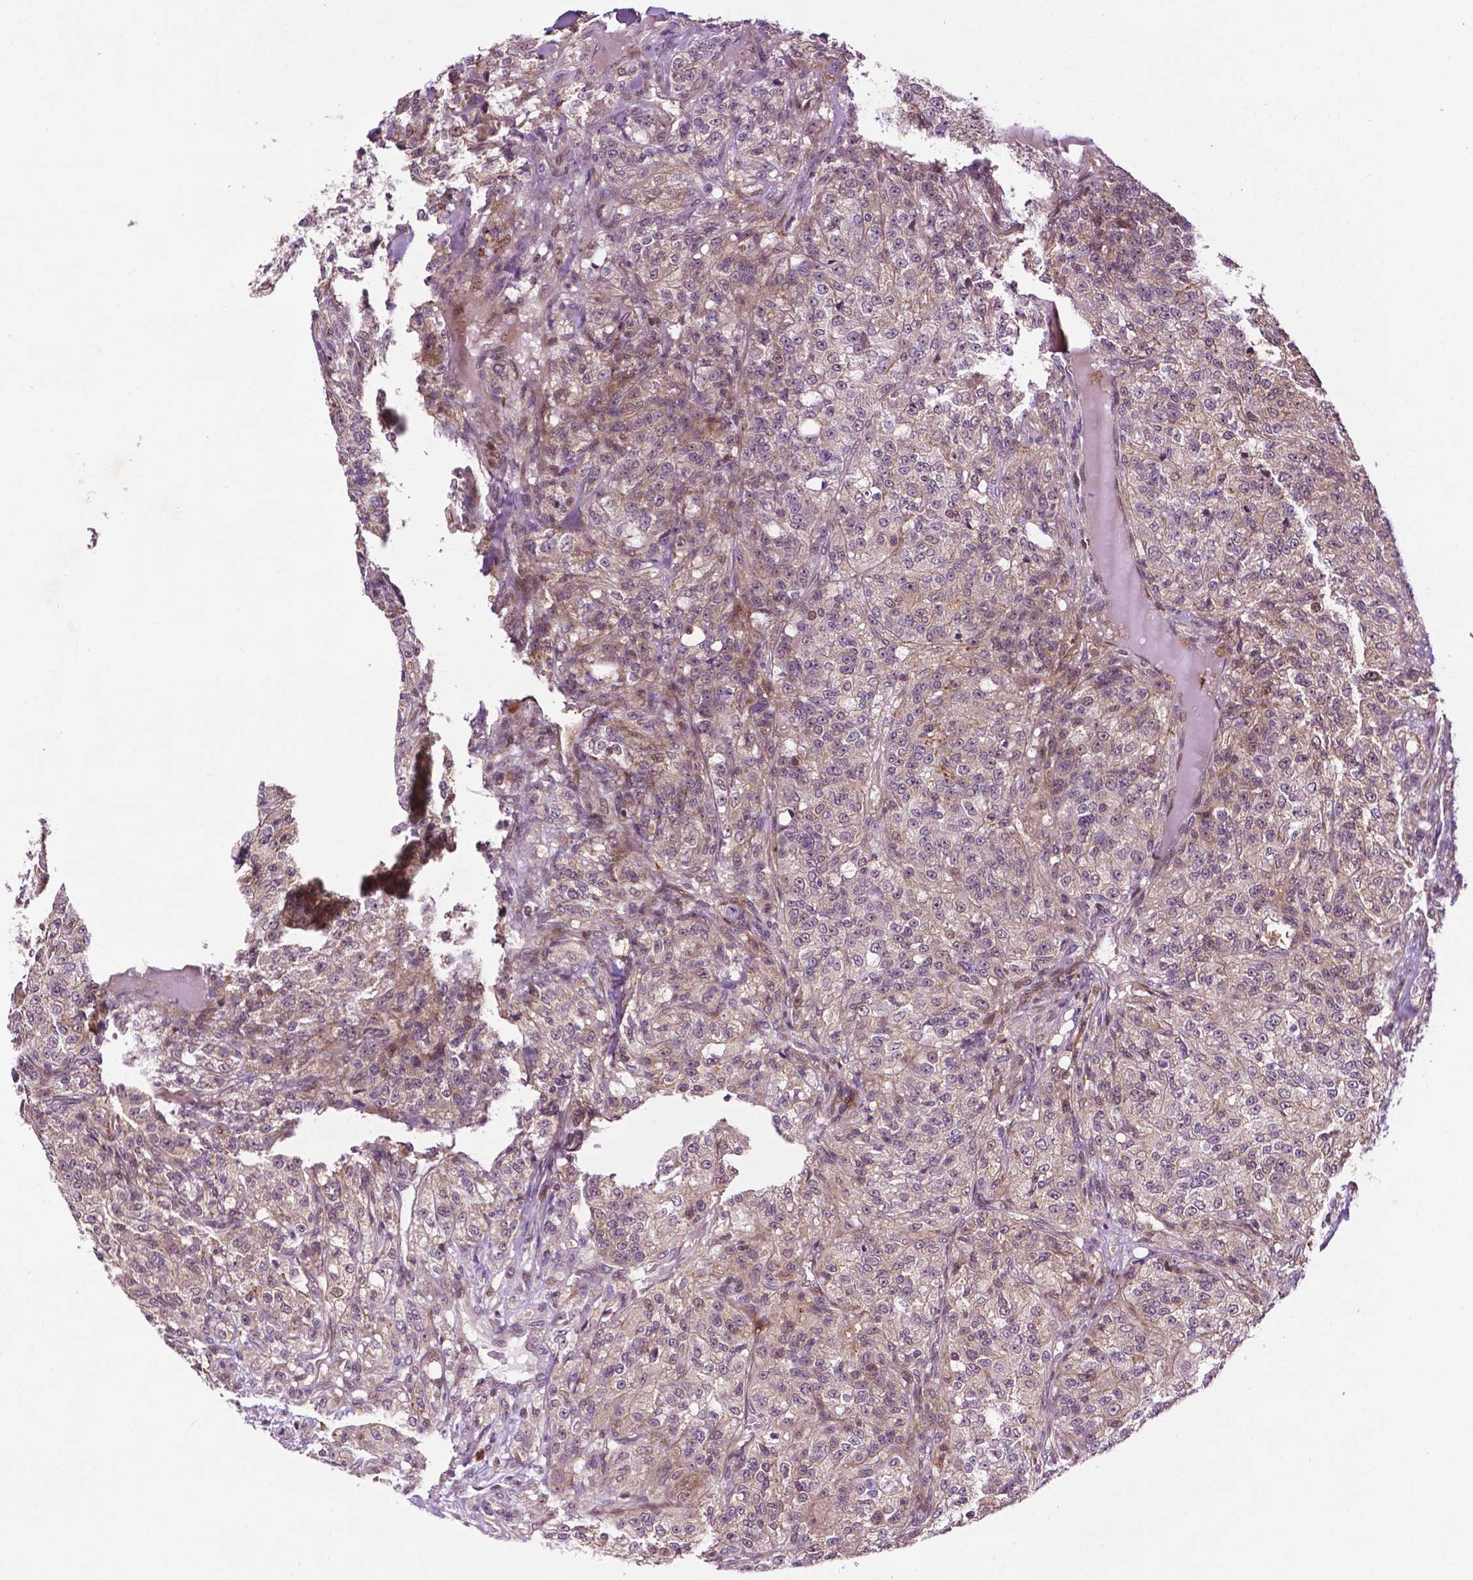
{"staining": {"intensity": "negative", "quantity": "none", "location": "none"}, "tissue": "renal cancer", "cell_type": "Tumor cells", "image_type": "cancer", "snomed": [{"axis": "morphology", "description": "Adenocarcinoma, NOS"}, {"axis": "topography", "description": "Kidney"}], "caption": "Immunohistochemistry micrograph of renal adenocarcinoma stained for a protein (brown), which reveals no staining in tumor cells.", "gene": "TMX2", "patient": {"sex": "female", "age": 63}}